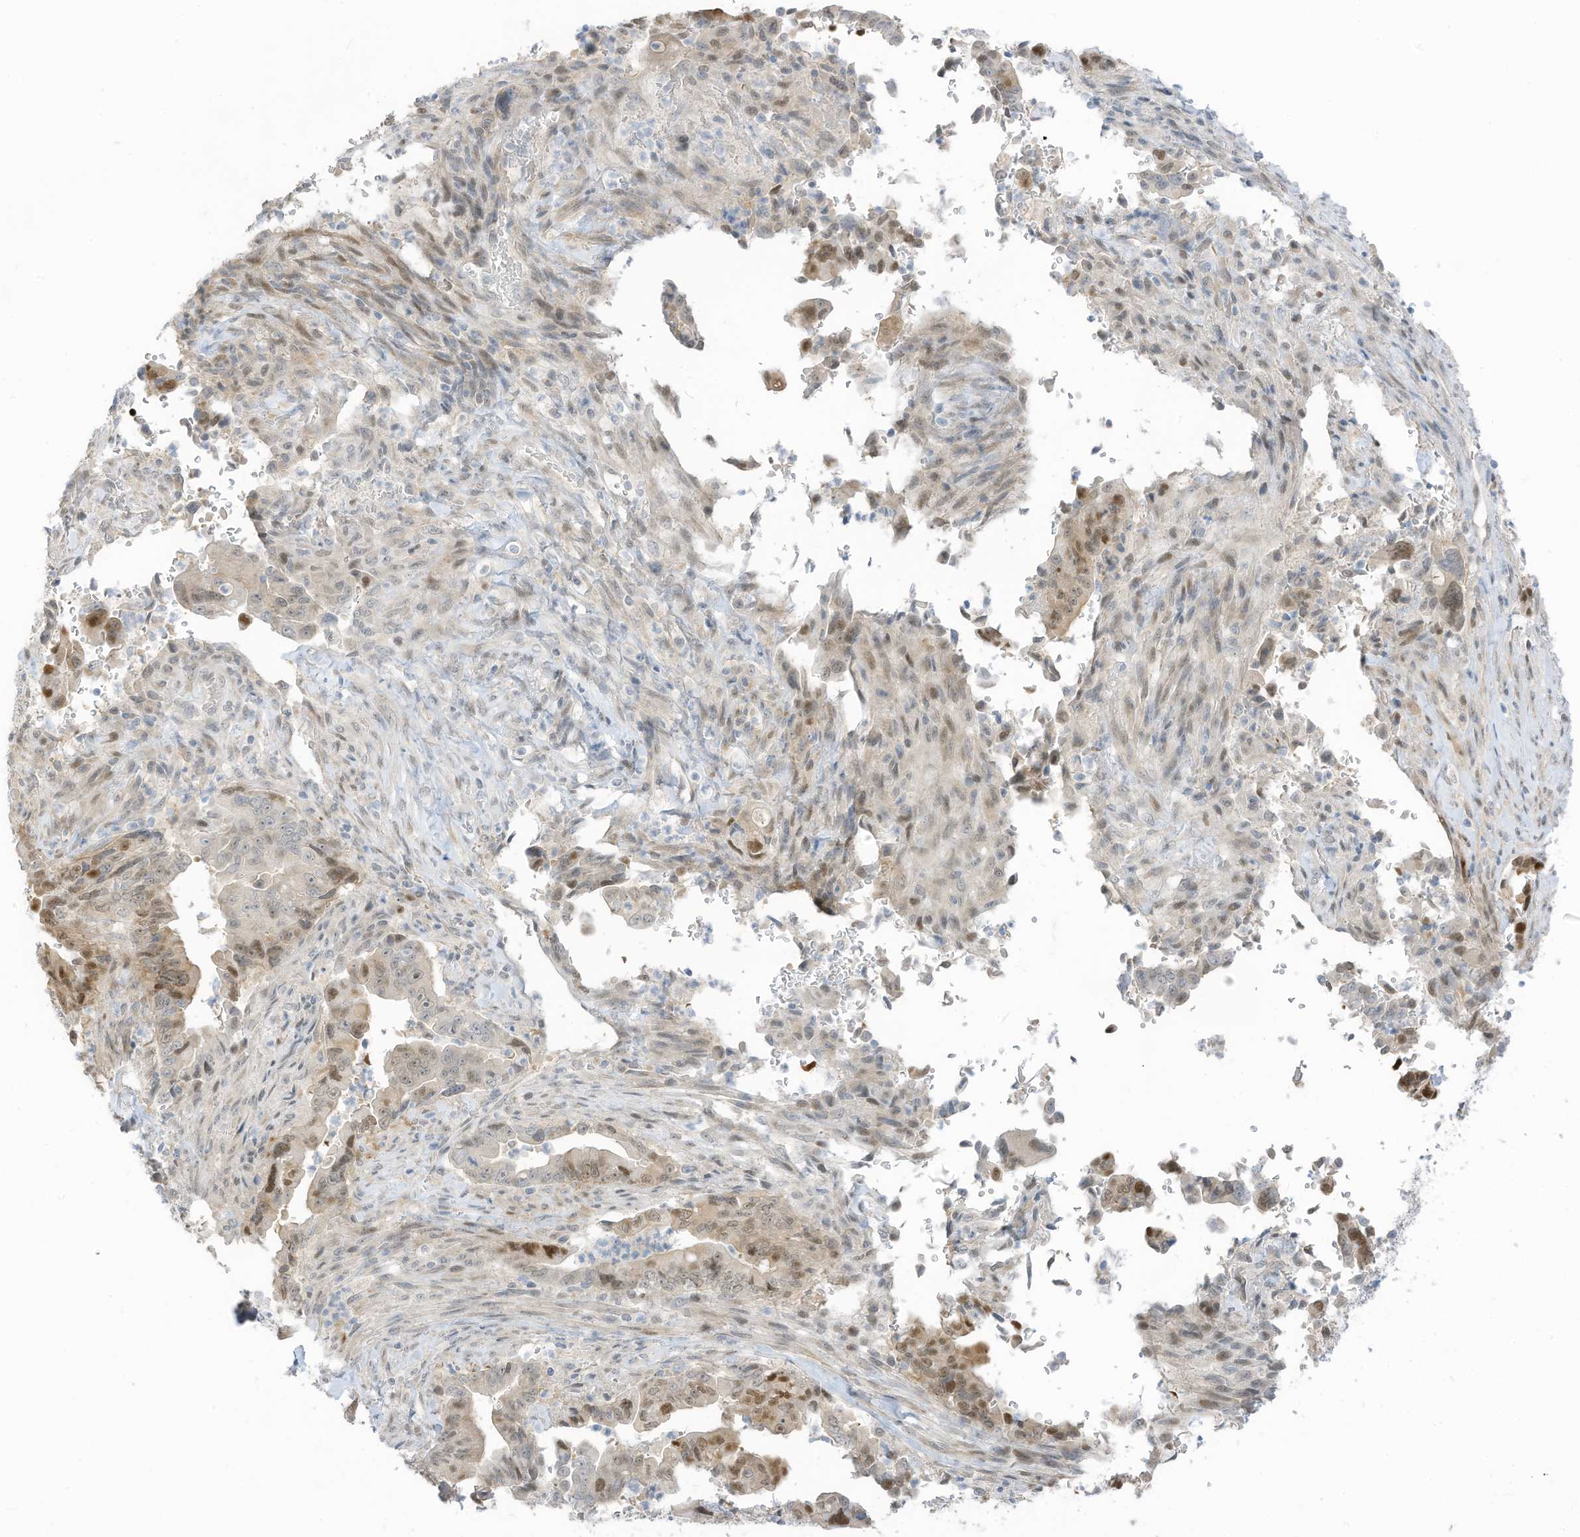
{"staining": {"intensity": "moderate", "quantity": "<25%", "location": "cytoplasmic/membranous,nuclear"}, "tissue": "pancreatic cancer", "cell_type": "Tumor cells", "image_type": "cancer", "snomed": [{"axis": "morphology", "description": "Adenocarcinoma, NOS"}, {"axis": "topography", "description": "Pancreas"}], "caption": "Immunohistochemistry micrograph of human adenocarcinoma (pancreatic) stained for a protein (brown), which reveals low levels of moderate cytoplasmic/membranous and nuclear expression in approximately <25% of tumor cells.", "gene": "ASPRV1", "patient": {"sex": "male", "age": 70}}